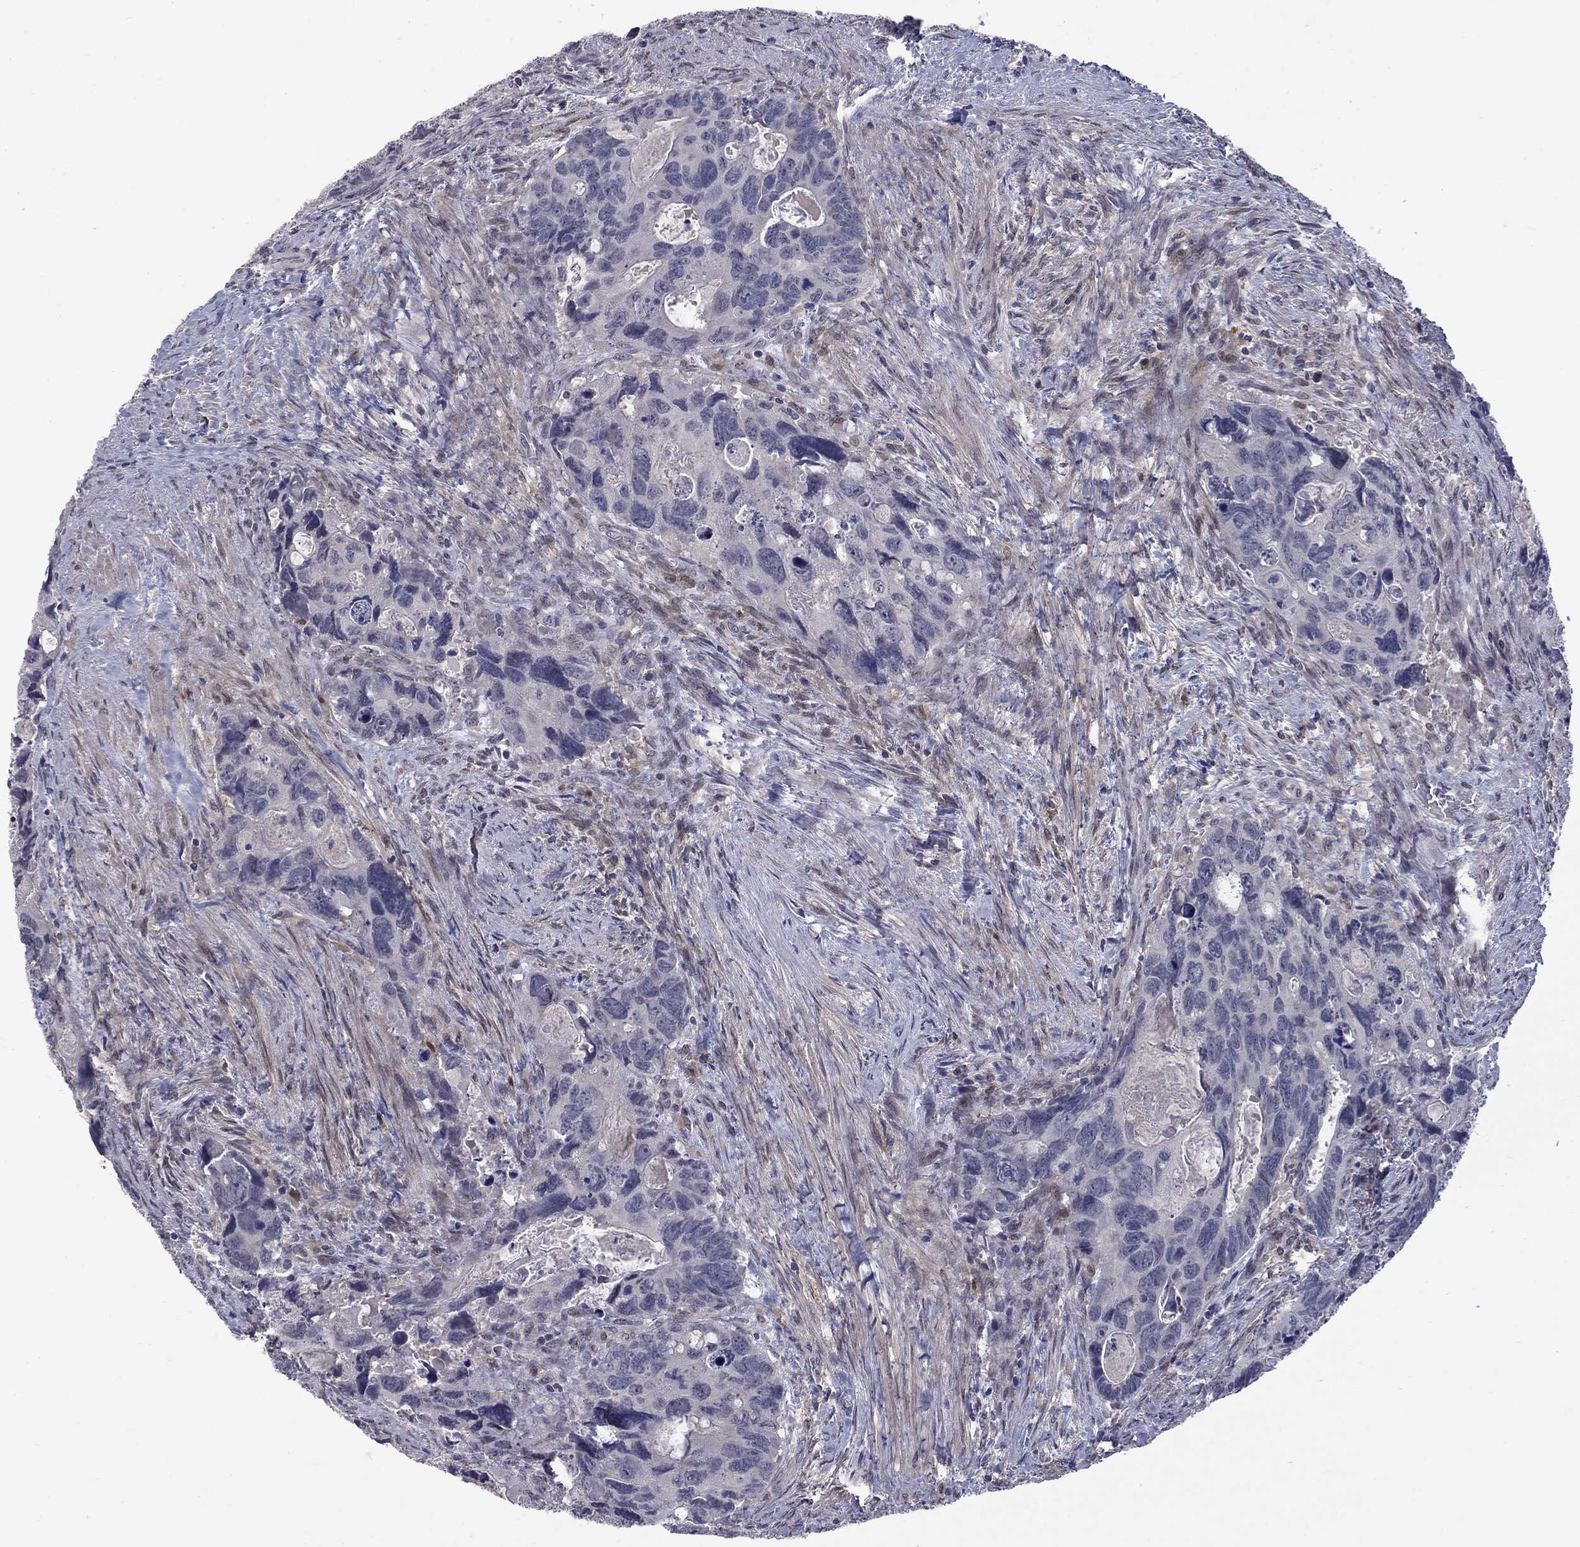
{"staining": {"intensity": "negative", "quantity": "none", "location": "none"}, "tissue": "colorectal cancer", "cell_type": "Tumor cells", "image_type": "cancer", "snomed": [{"axis": "morphology", "description": "Adenocarcinoma, NOS"}, {"axis": "topography", "description": "Rectum"}], "caption": "Adenocarcinoma (colorectal) was stained to show a protein in brown. There is no significant expression in tumor cells.", "gene": "CBR1", "patient": {"sex": "male", "age": 62}}